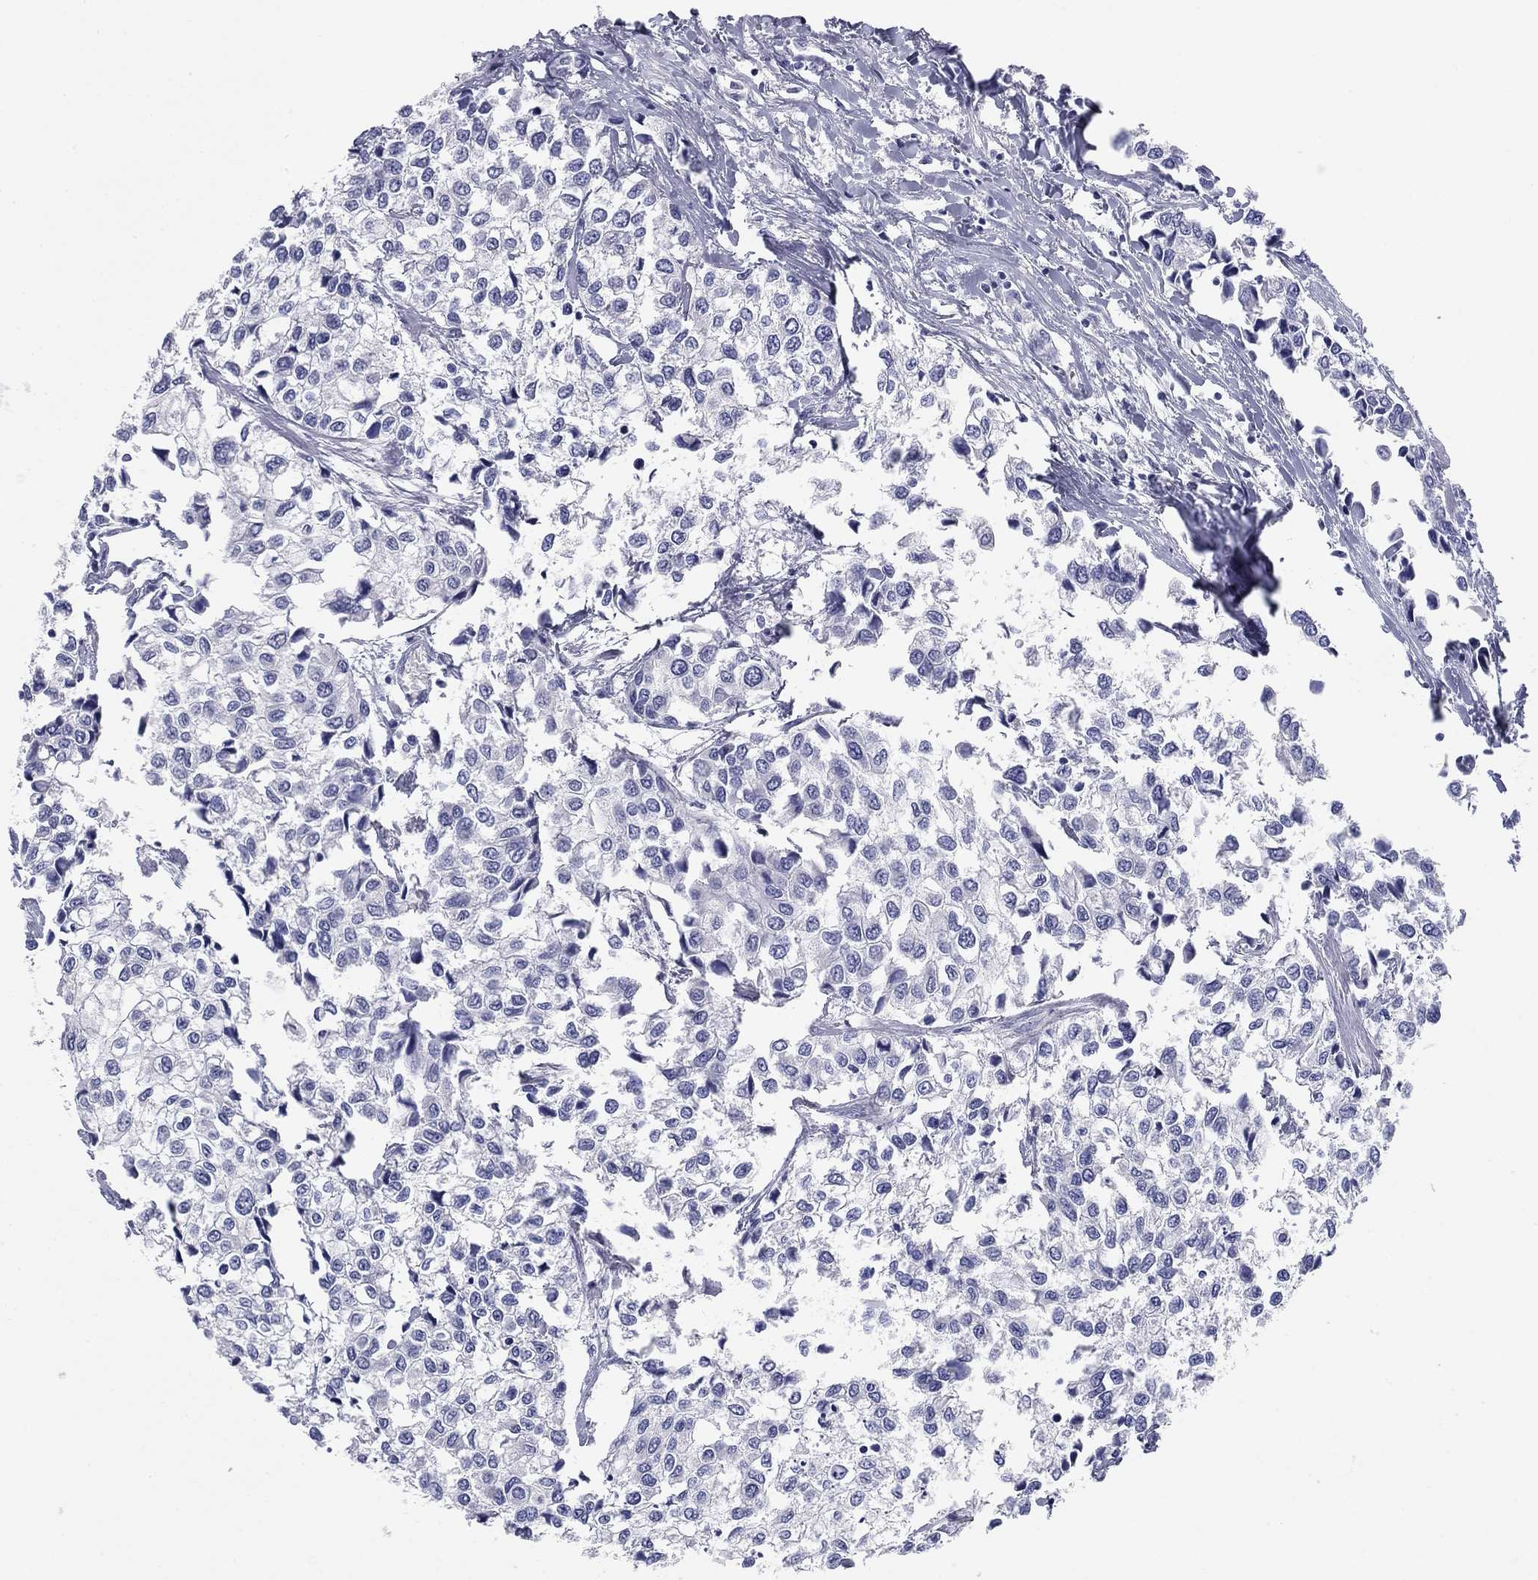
{"staining": {"intensity": "negative", "quantity": "none", "location": "none"}, "tissue": "urothelial cancer", "cell_type": "Tumor cells", "image_type": "cancer", "snomed": [{"axis": "morphology", "description": "Urothelial carcinoma, High grade"}, {"axis": "topography", "description": "Urinary bladder"}], "caption": "Immunohistochemistry histopathology image of neoplastic tissue: urothelial cancer stained with DAB (3,3'-diaminobenzidine) reveals no significant protein expression in tumor cells.", "gene": "KCNH1", "patient": {"sex": "male", "age": 73}}